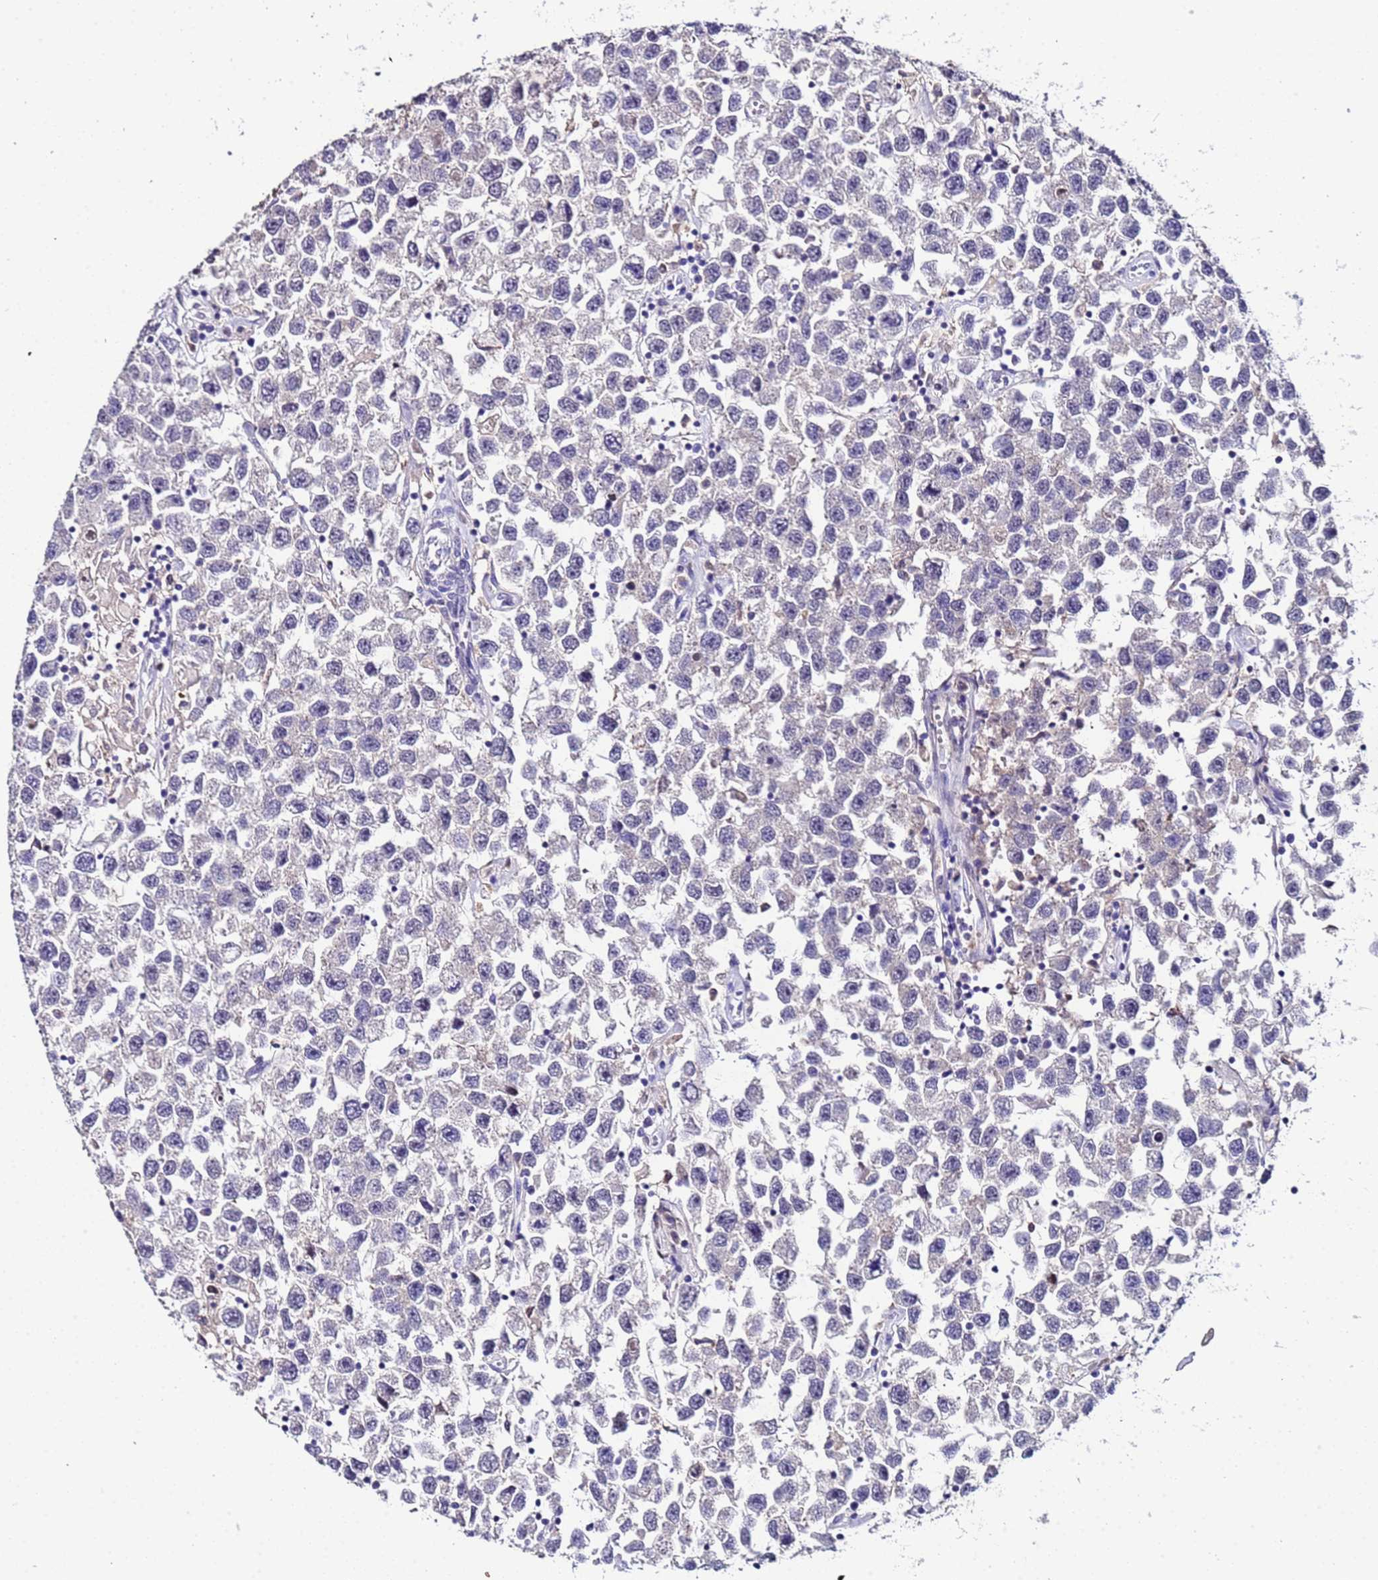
{"staining": {"intensity": "negative", "quantity": "none", "location": "none"}, "tissue": "testis cancer", "cell_type": "Tumor cells", "image_type": "cancer", "snomed": [{"axis": "morphology", "description": "Seminoma, NOS"}, {"axis": "topography", "description": "Testis"}], "caption": "Immunohistochemical staining of testis cancer reveals no significant expression in tumor cells.", "gene": "ZNF248", "patient": {"sex": "male", "age": 26}}